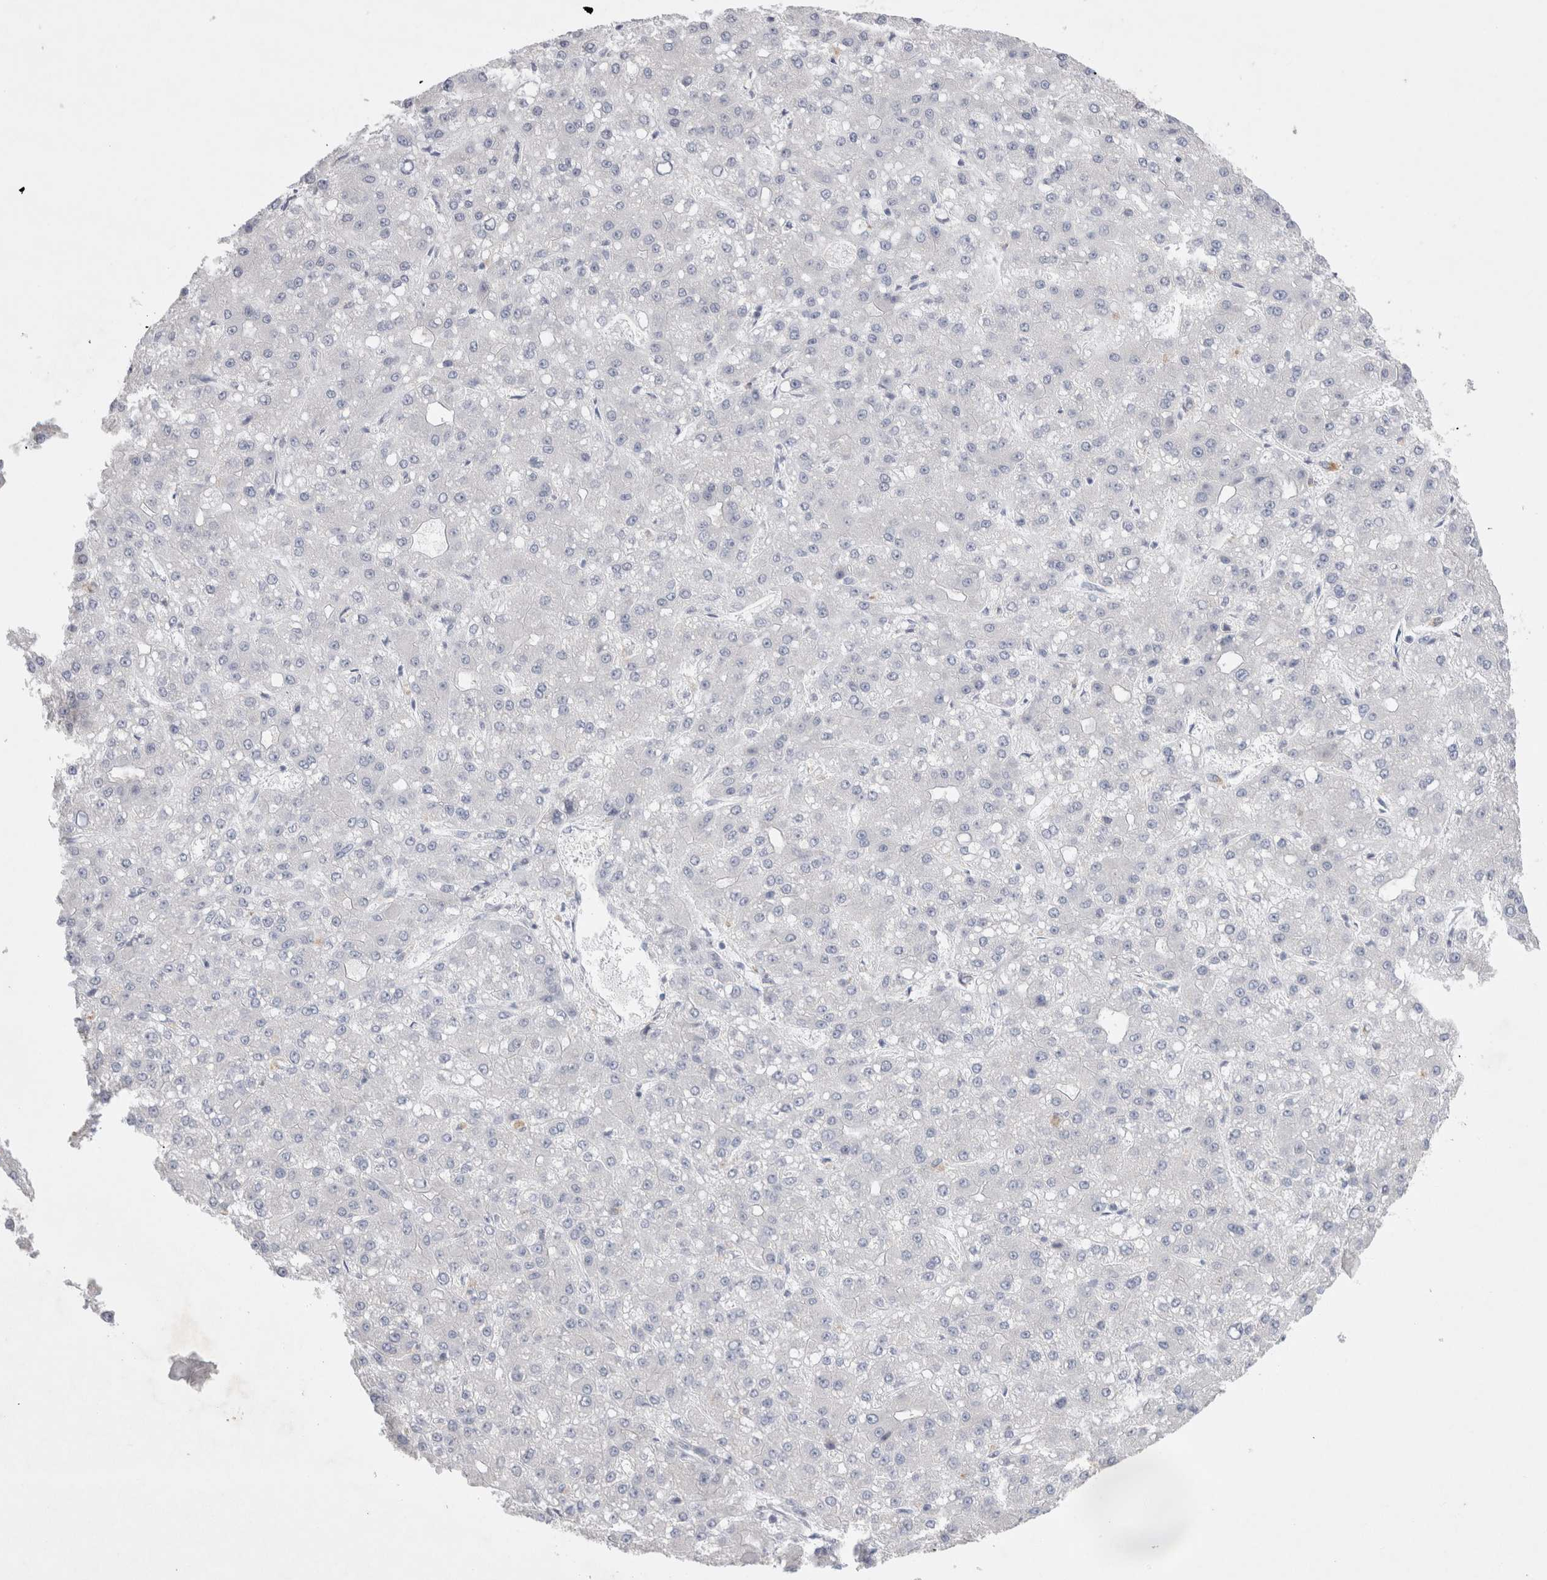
{"staining": {"intensity": "negative", "quantity": "none", "location": "none"}, "tissue": "liver cancer", "cell_type": "Tumor cells", "image_type": "cancer", "snomed": [{"axis": "morphology", "description": "Carcinoma, Hepatocellular, NOS"}, {"axis": "topography", "description": "Liver"}], "caption": "IHC photomicrograph of liver cancer stained for a protein (brown), which exhibits no expression in tumor cells.", "gene": "BICD2", "patient": {"sex": "male", "age": 67}}